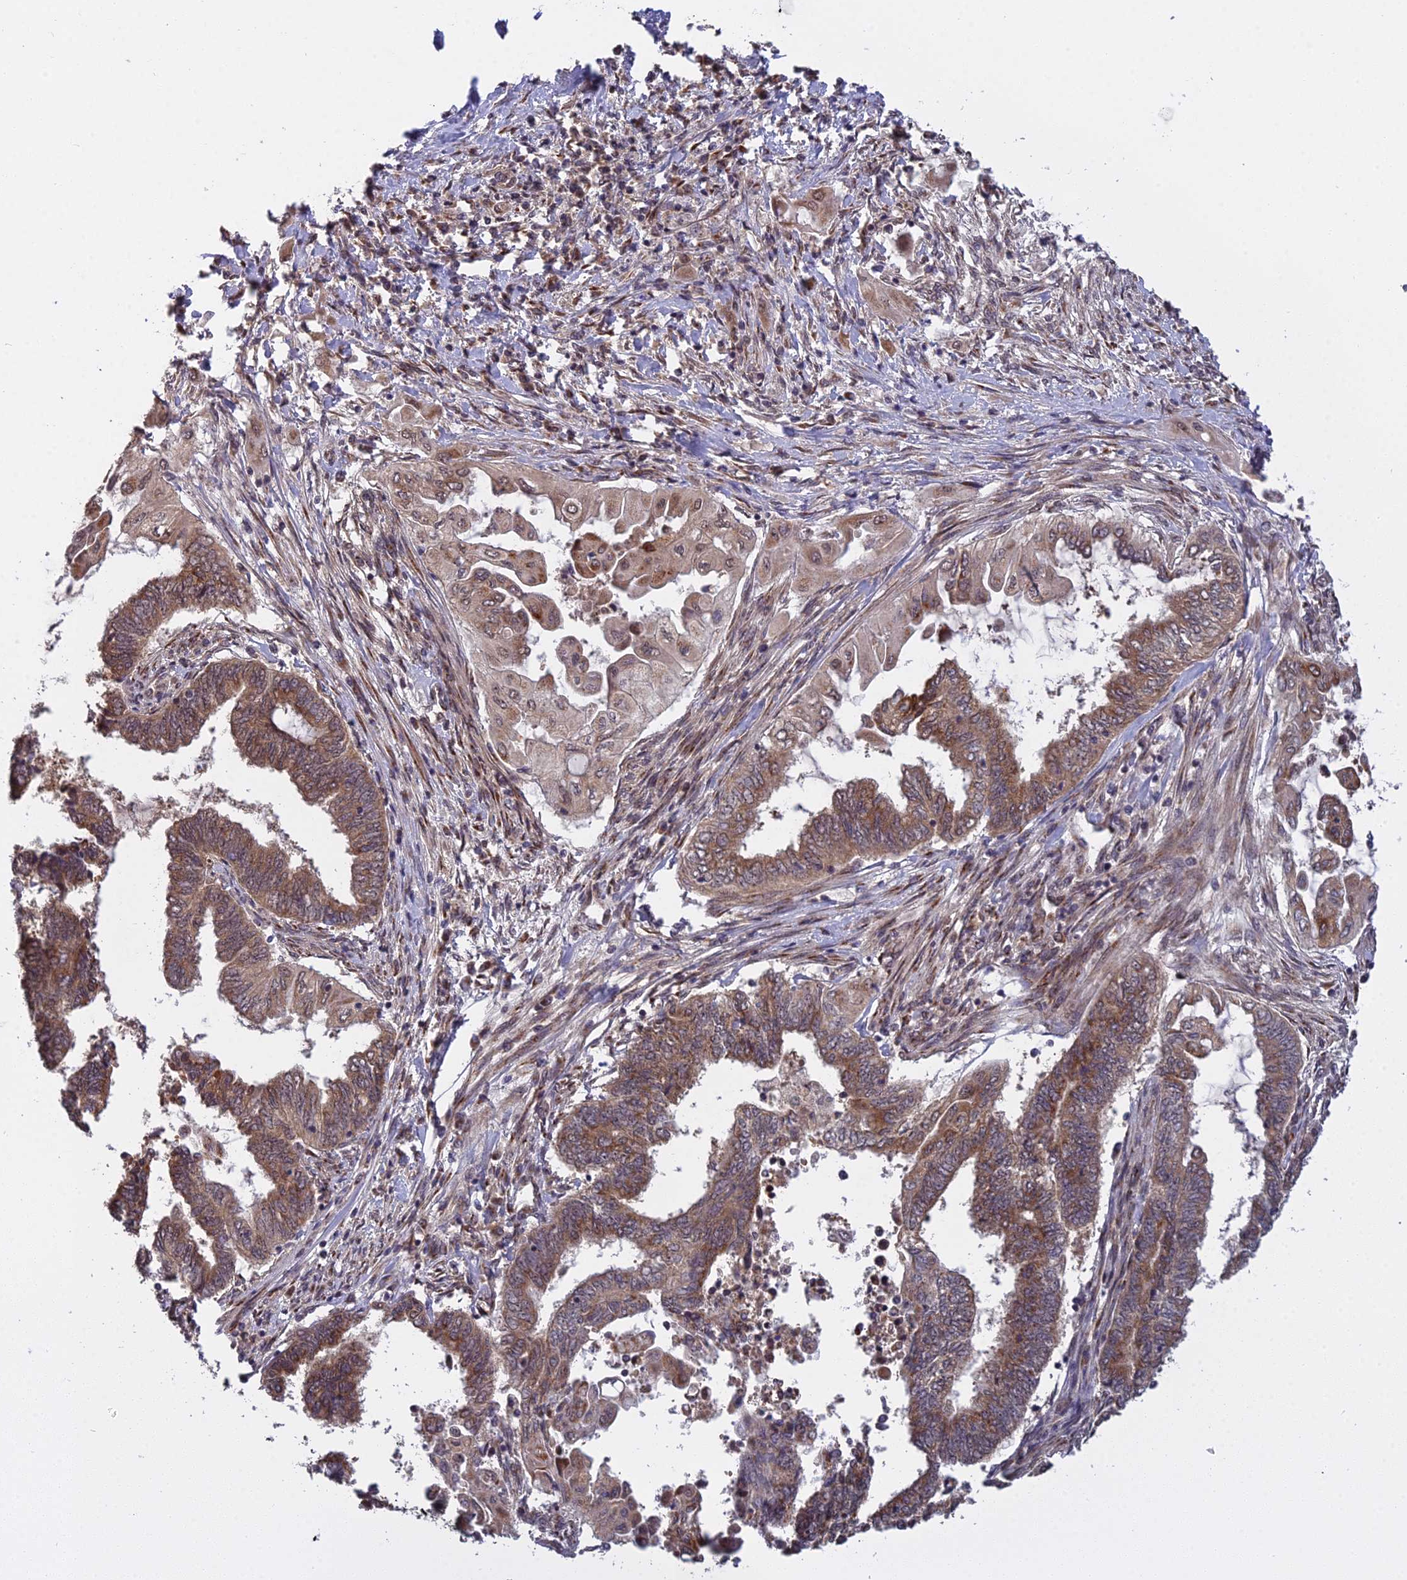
{"staining": {"intensity": "moderate", "quantity": ">75%", "location": "cytoplasmic/membranous"}, "tissue": "endometrial cancer", "cell_type": "Tumor cells", "image_type": "cancer", "snomed": [{"axis": "morphology", "description": "Adenocarcinoma, NOS"}, {"axis": "topography", "description": "Uterus"}, {"axis": "topography", "description": "Endometrium"}], "caption": "Endometrial cancer tissue displays moderate cytoplasmic/membranous positivity in approximately >75% of tumor cells, visualized by immunohistochemistry.", "gene": "MEOX1", "patient": {"sex": "female", "age": 70}}